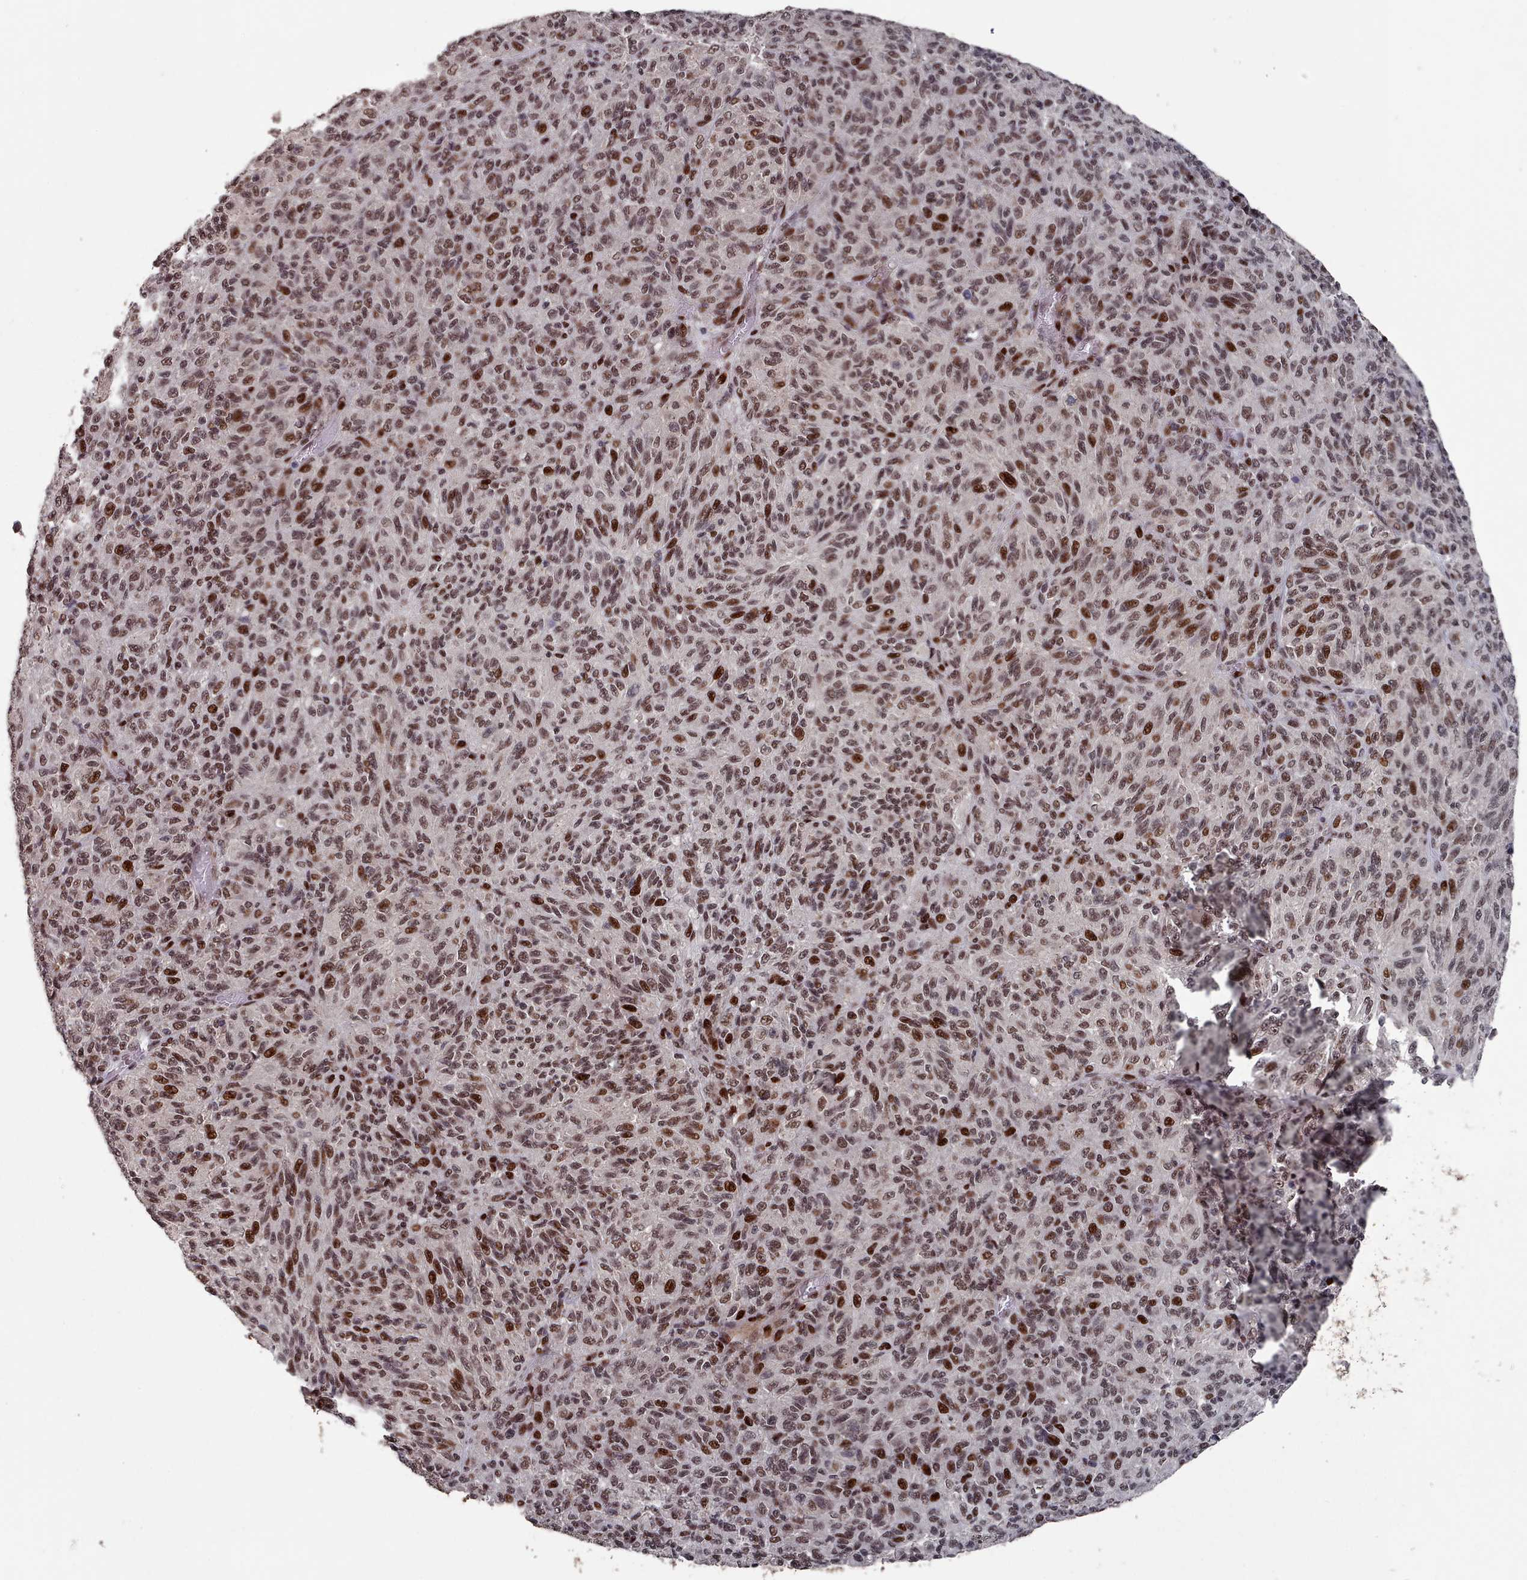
{"staining": {"intensity": "strong", "quantity": ">75%", "location": "nuclear"}, "tissue": "melanoma", "cell_type": "Tumor cells", "image_type": "cancer", "snomed": [{"axis": "morphology", "description": "Malignant melanoma, Metastatic site"}, {"axis": "topography", "description": "Brain"}], "caption": "A brown stain labels strong nuclear positivity of a protein in human malignant melanoma (metastatic site) tumor cells.", "gene": "PNRC2", "patient": {"sex": "female", "age": 56}}